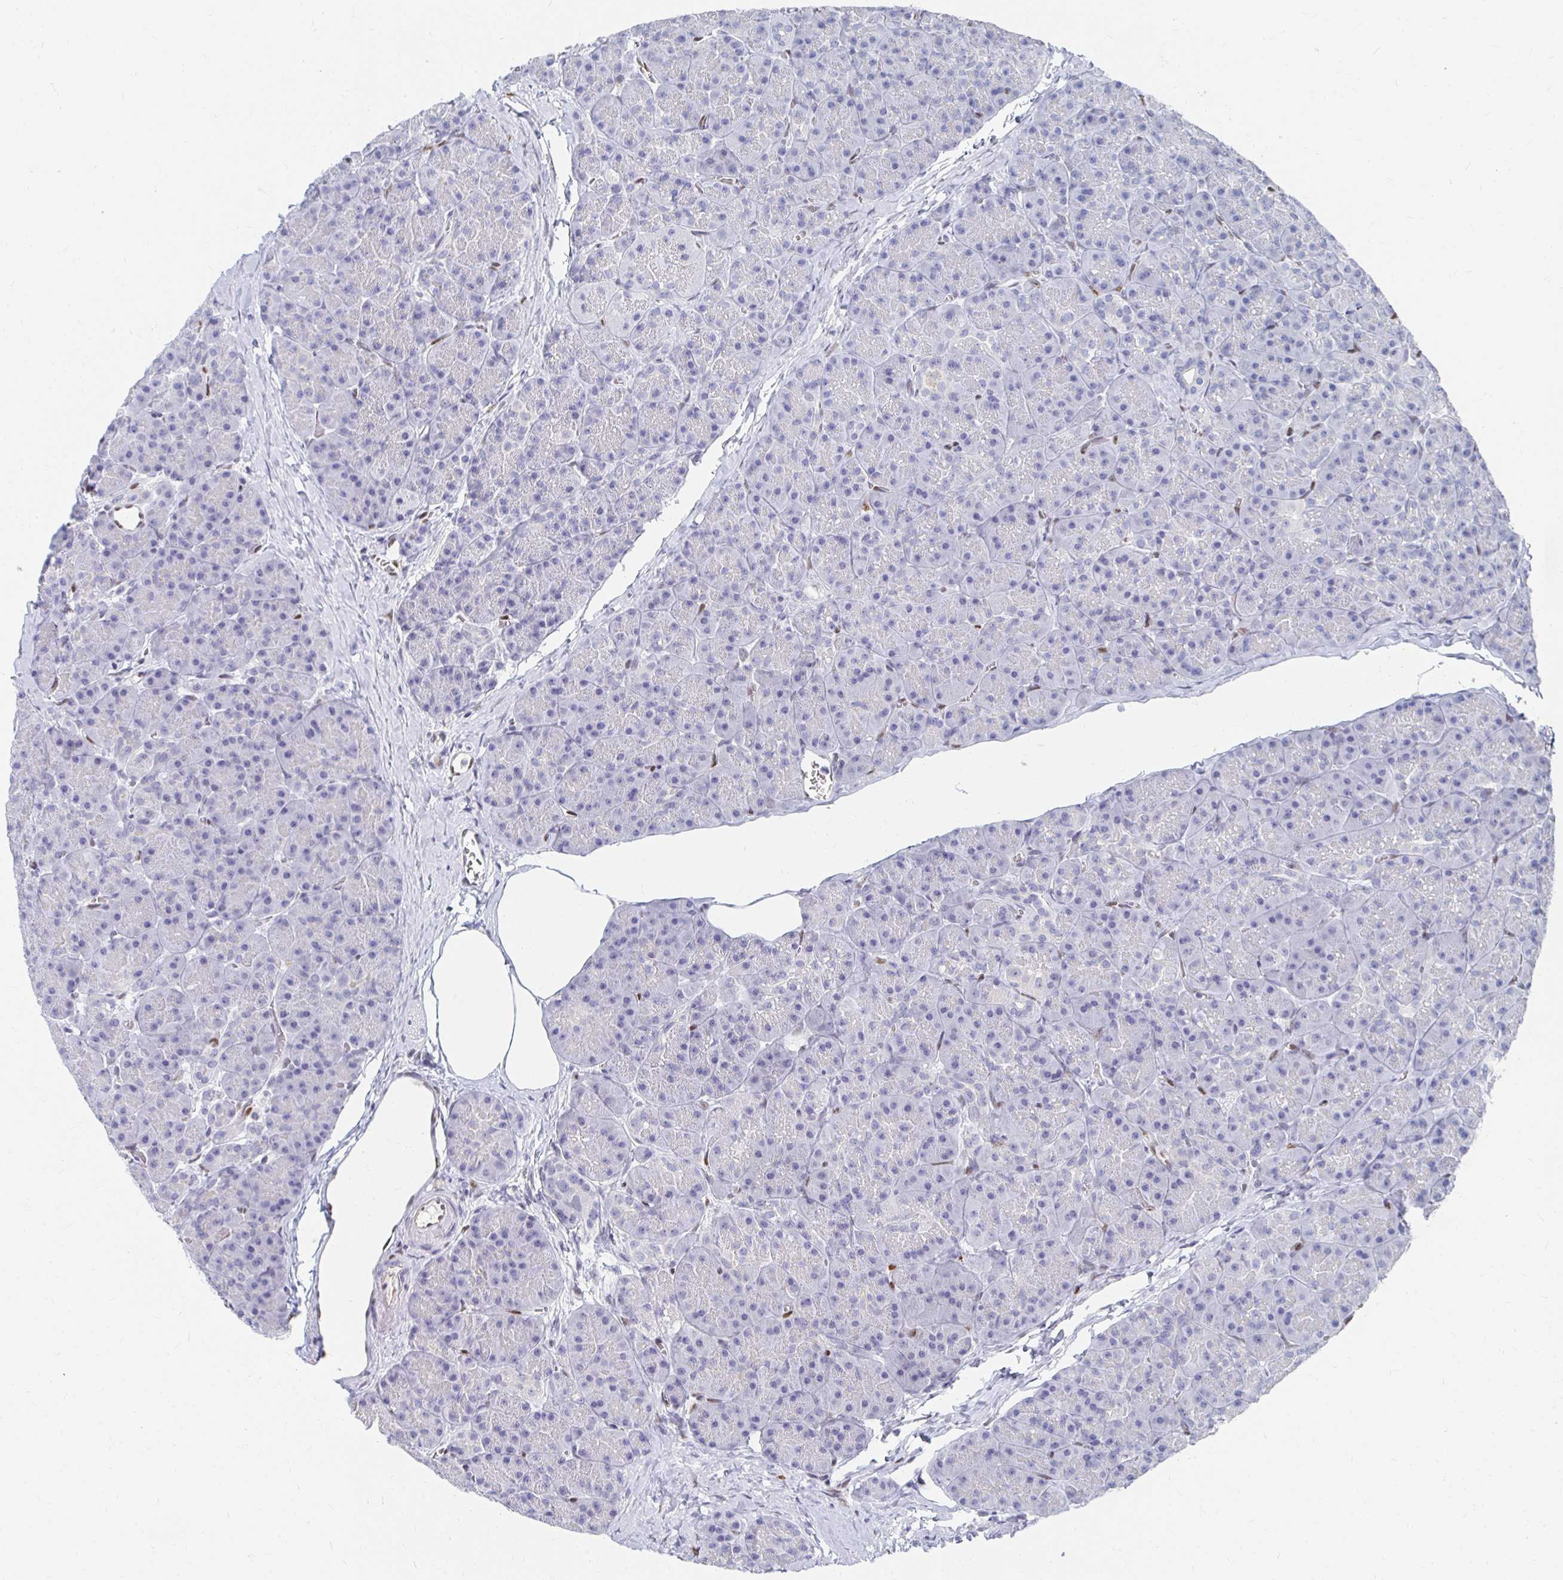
{"staining": {"intensity": "negative", "quantity": "none", "location": "none"}, "tissue": "pancreas", "cell_type": "Exocrine glandular cells", "image_type": "normal", "snomed": [{"axis": "morphology", "description": "Normal tissue, NOS"}, {"axis": "topography", "description": "Pancreas"}], "caption": "Immunohistochemistry histopathology image of normal pancreas stained for a protein (brown), which demonstrates no expression in exocrine glandular cells. (DAB (3,3'-diaminobenzidine) immunohistochemistry (IHC), high magnification).", "gene": "CLIC3", "patient": {"sex": "male", "age": 57}}